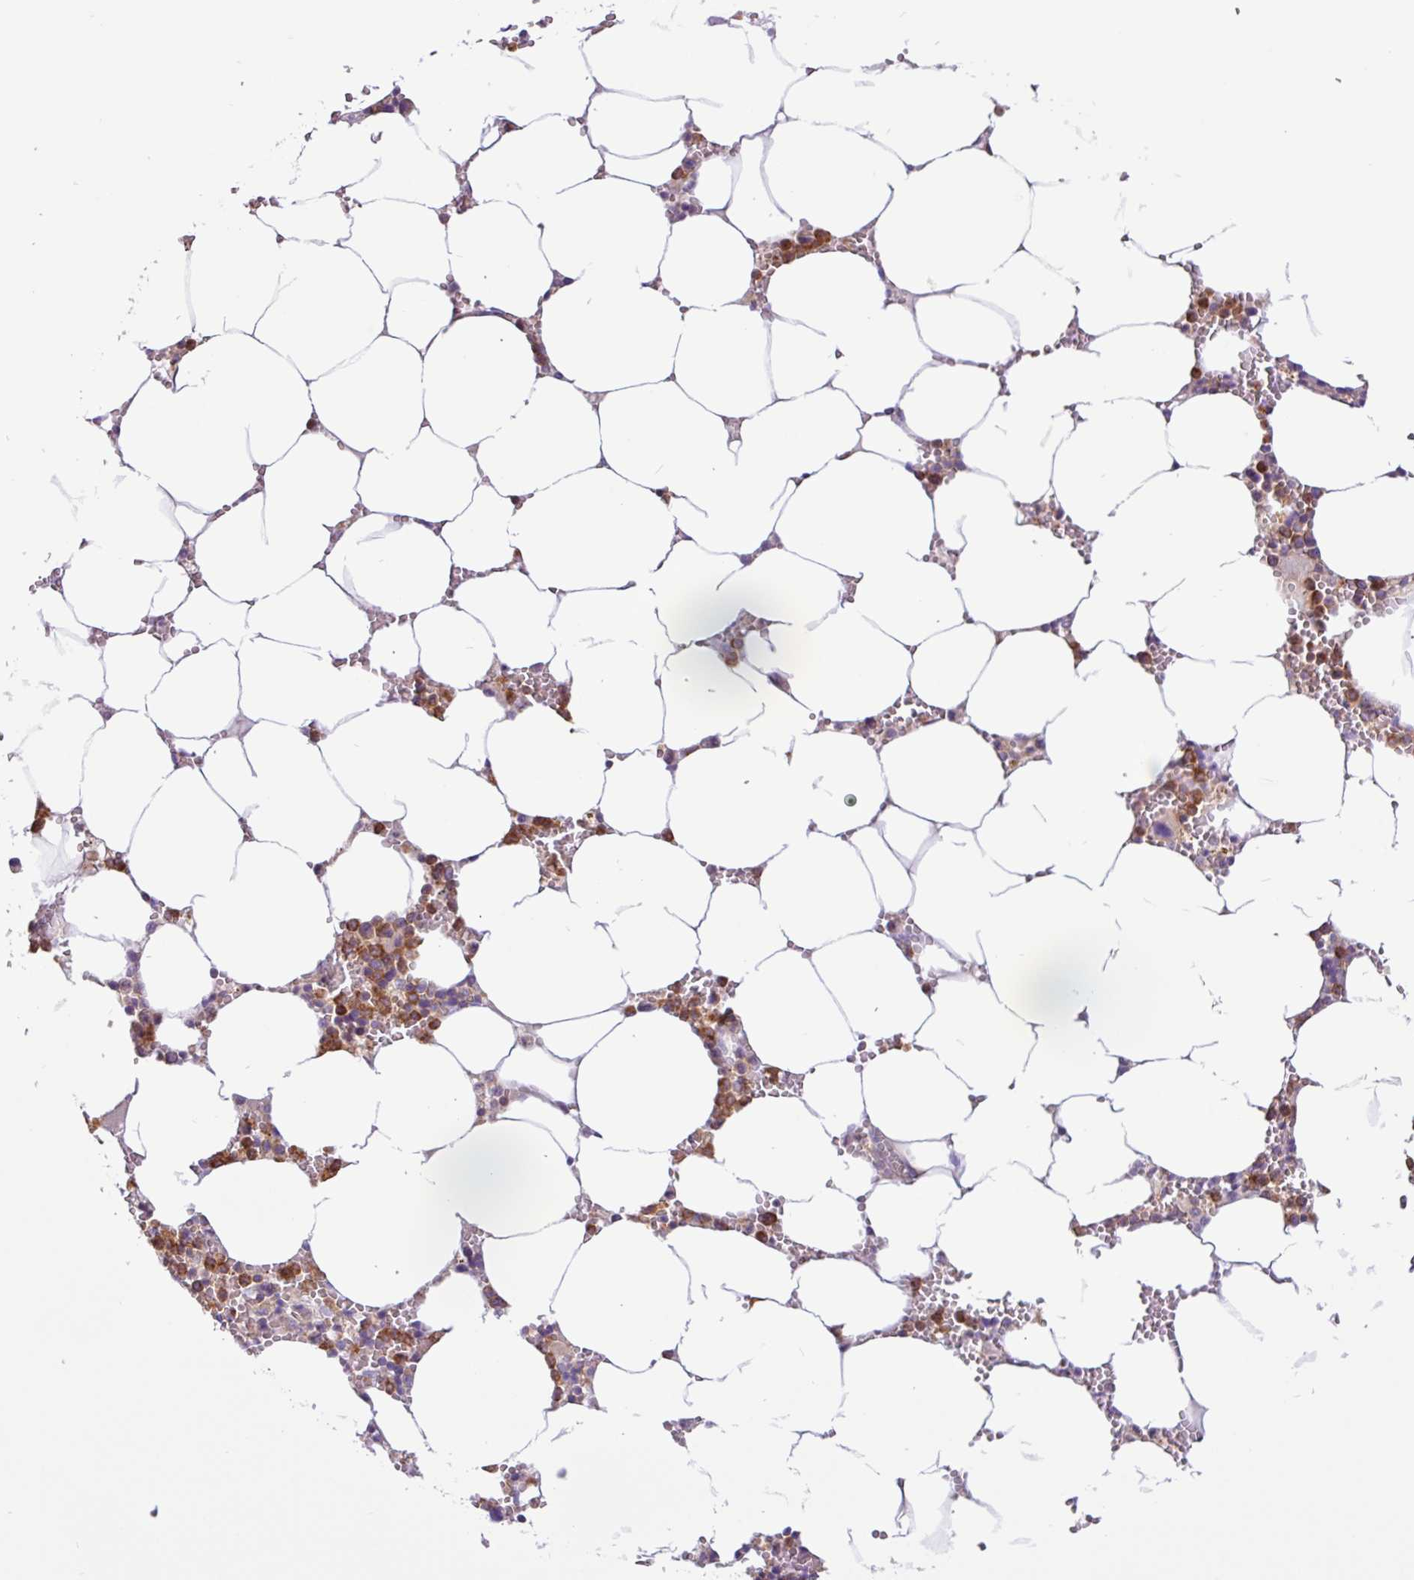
{"staining": {"intensity": "moderate", "quantity": "25%-75%", "location": "cytoplasmic/membranous"}, "tissue": "bone marrow", "cell_type": "Hematopoietic cells", "image_type": "normal", "snomed": [{"axis": "morphology", "description": "Normal tissue, NOS"}, {"axis": "topography", "description": "Bone marrow"}], "caption": "This photomicrograph displays immunohistochemistry (IHC) staining of unremarkable human bone marrow, with medium moderate cytoplasmic/membranous positivity in about 25%-75% of hematopoietic cells.", "gene": "ACTR3B", "patient": {"sex": "male", "age": 70}}